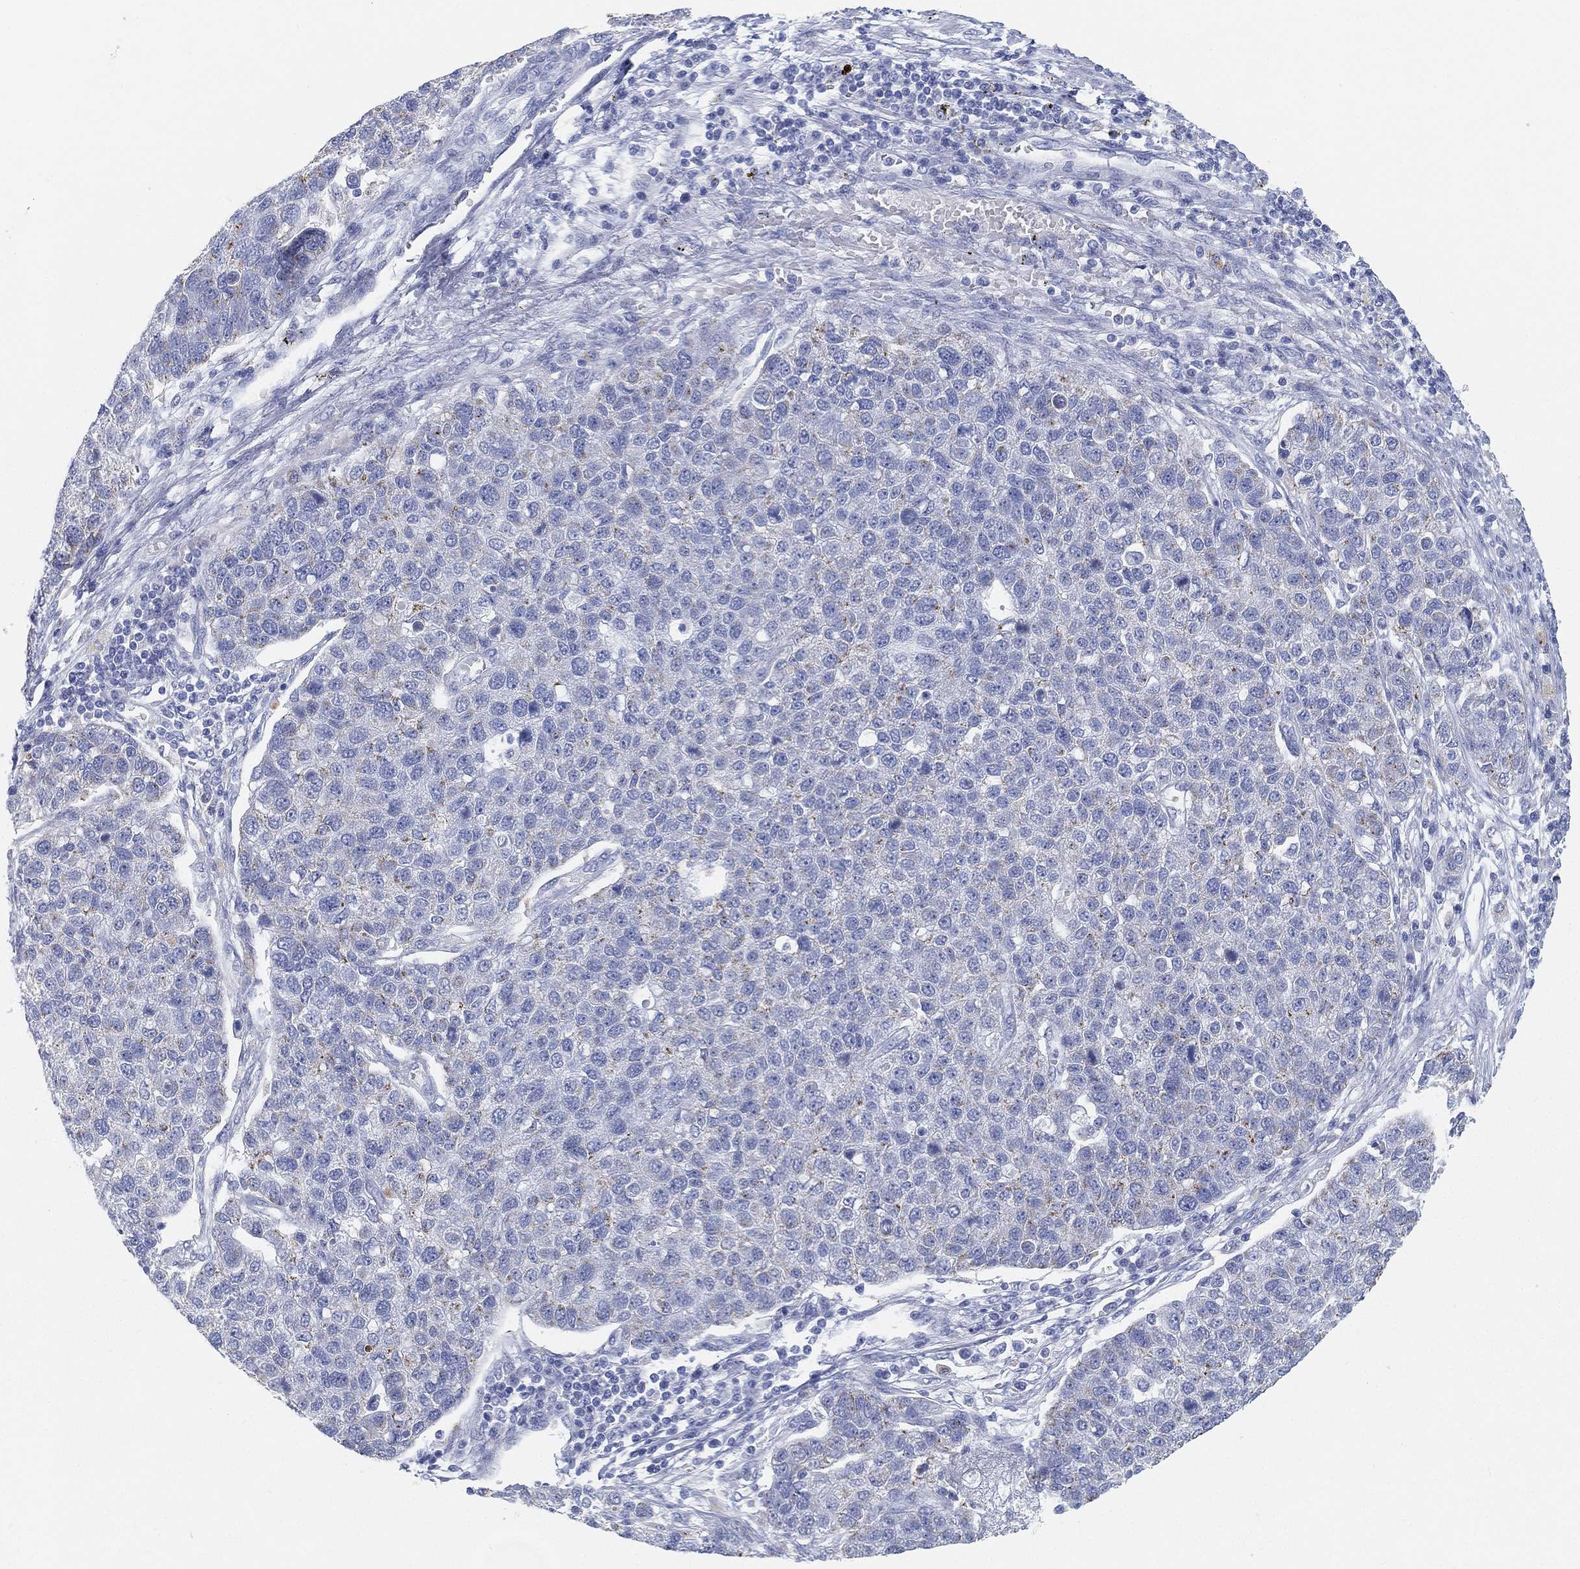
{"staining": {"intensity": "negative", "quantity": "none", "location": "none"}, "tissue": "pancreatic cancer", "cell_type": "Tumor cells", "image_type": "cancer", "snomed": [{"axis": "morphology", "description": "Adenocarcinoma, NOS"}, {"axis": "topography", "description": "Pancreas"}], "caption": "The image shows no significant positivity in tumor cells of pancreatic cancer.", "gene": "GPR61", "patient": {"sex": "female", "age": 61}}